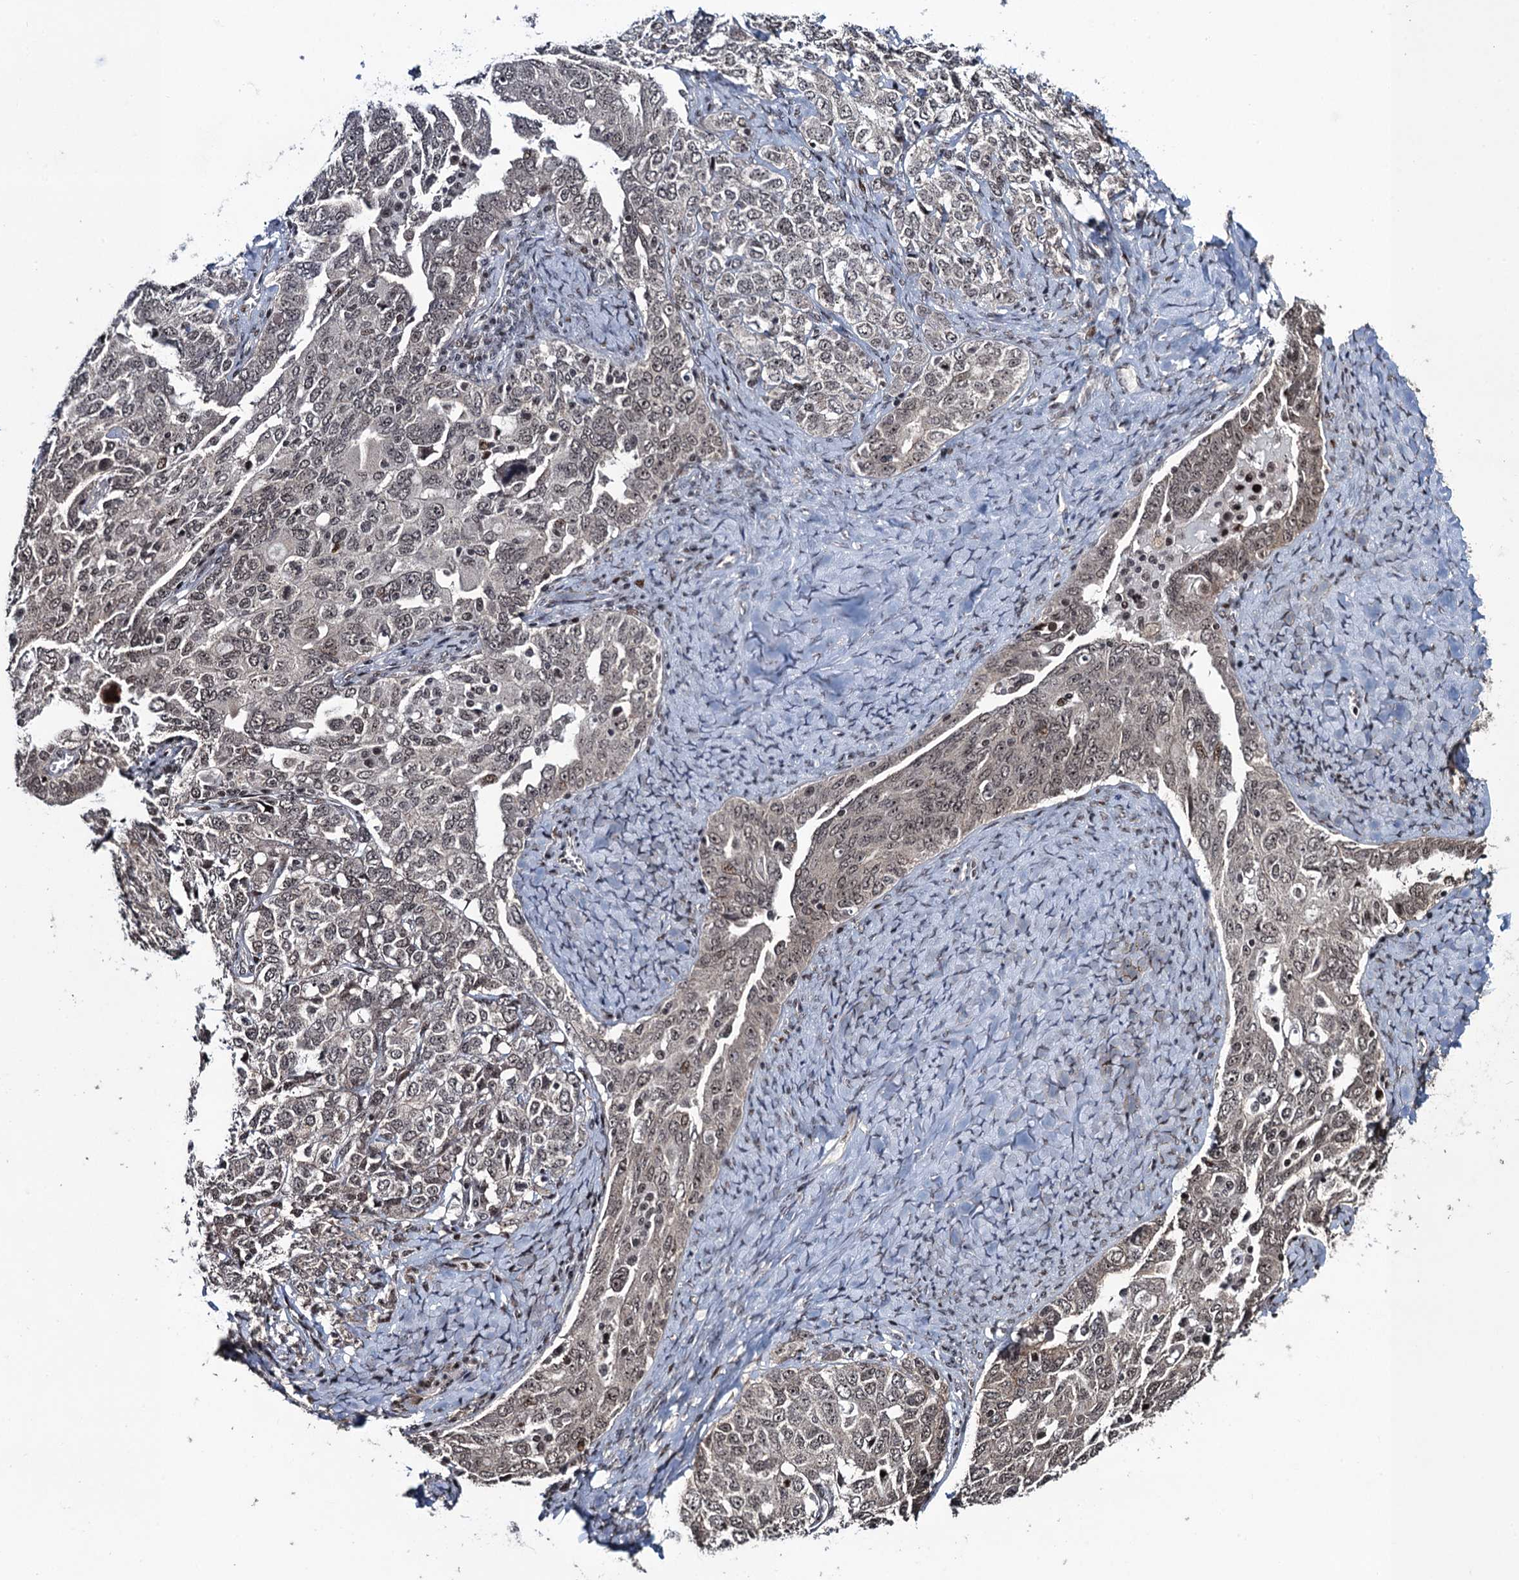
{"staining": {"intensity": "weak", "quantity": "25%-75%", "location": "nuclear"}, "tissue": "ovarian cancer", "cell_type": "Tumor cells", "image_type": "cancer", "snomed": [{"axis": "morphology", "description": "Carcinoma, endometroid"}, {"axis": "topography", "description": "Ovary"}], "caption": "Ovarian endometroid carcinoma was stained to show a protein in brown. There is low levels of weak nuclear staining in approximately 25%-75% of tumor cells.", "gene": "ZNF169", "patient": {"sex": "female", "age": 62}}